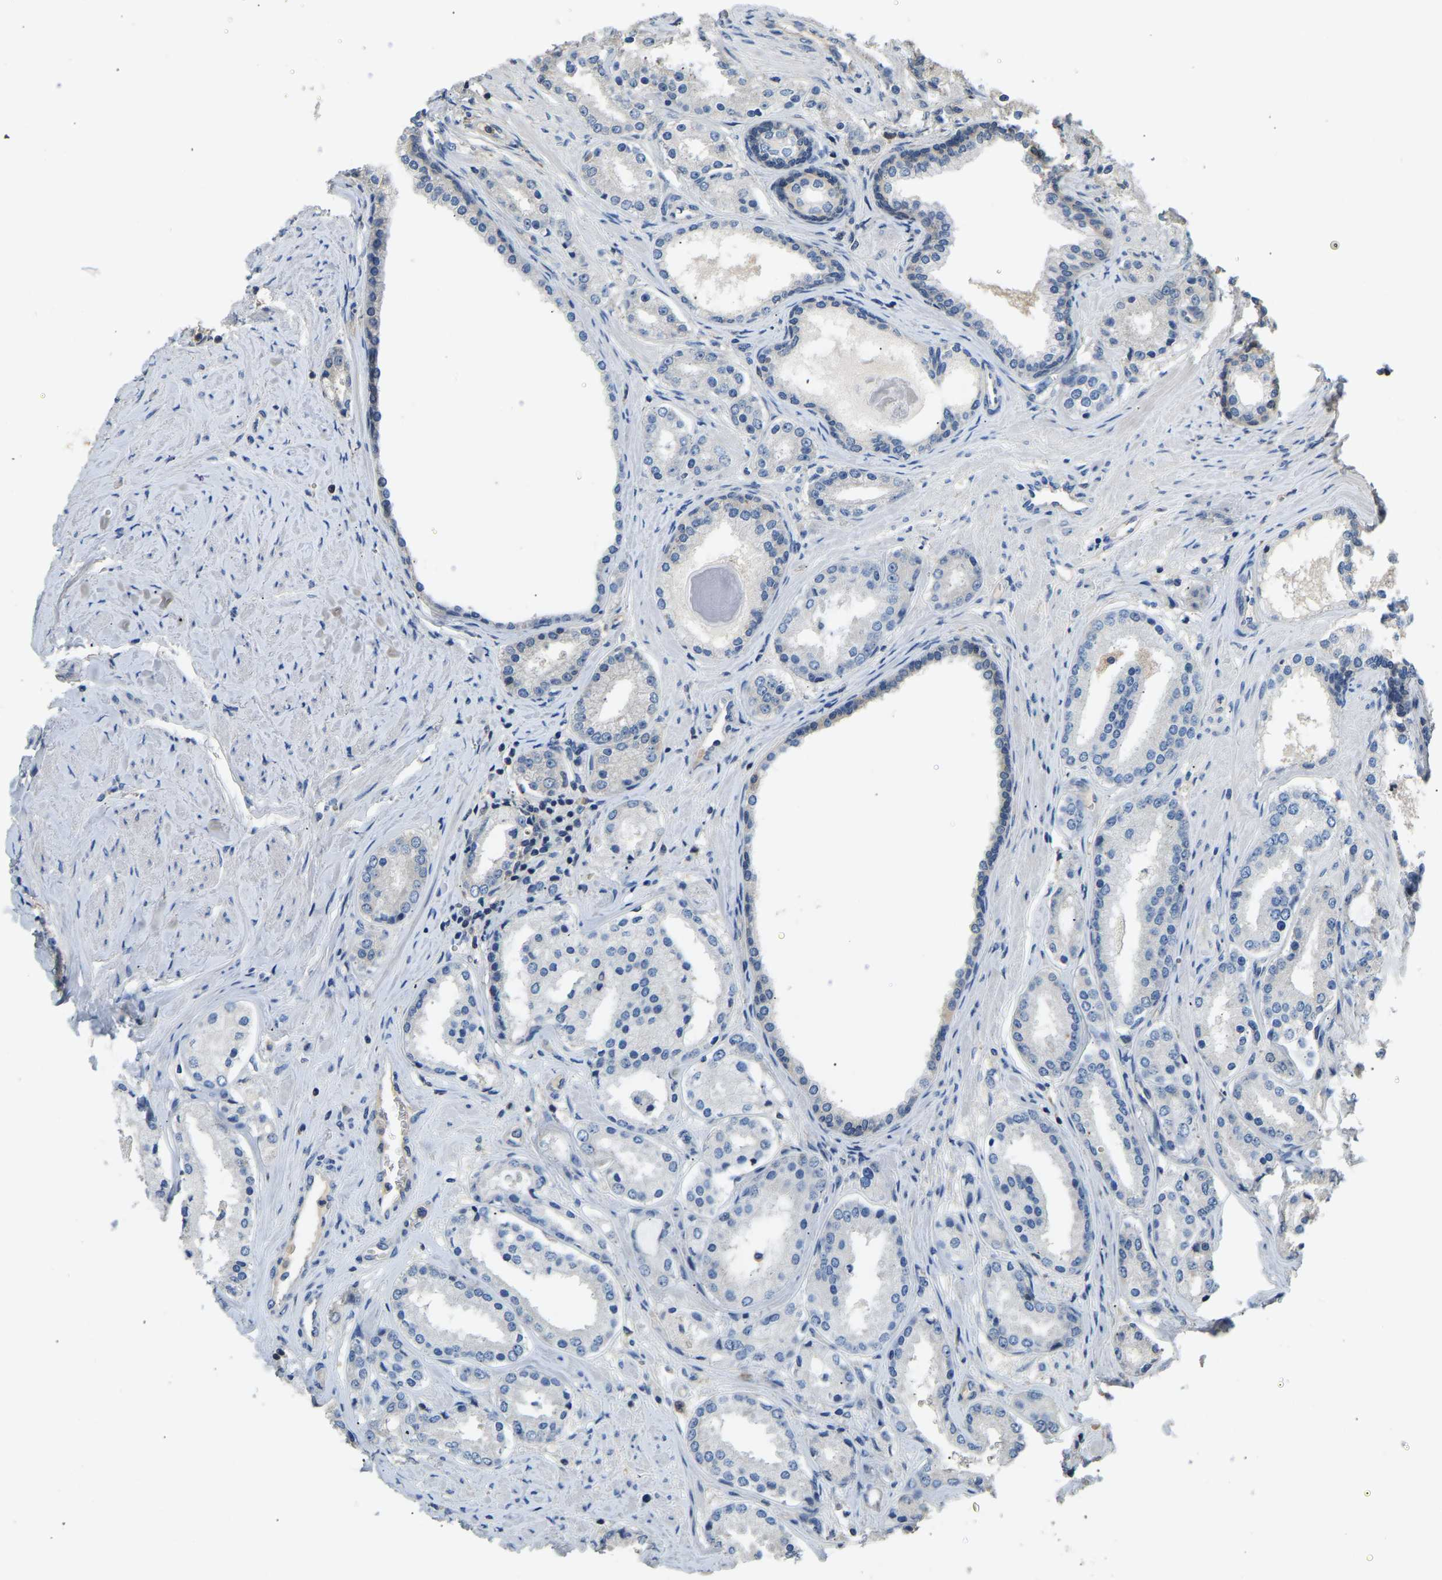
{"staining": {"intensity": "negative", "quantity": "none", "location": "none"}, "tissue": "prostate cancer", "cell_type": "Tumor cells", "image_type": "cancer", "snomed": [{"axis": "morphology", "description": "Adenocarcinoma, Low grade"}, {"axis": "topography", "description": "Prostate"}], "caption": "Tumor cells show no significant staining in adenocarcinoma (low-grade) (prostate).", "gene": "TUFM", "patient": {"sex": "male", "age": 63}}